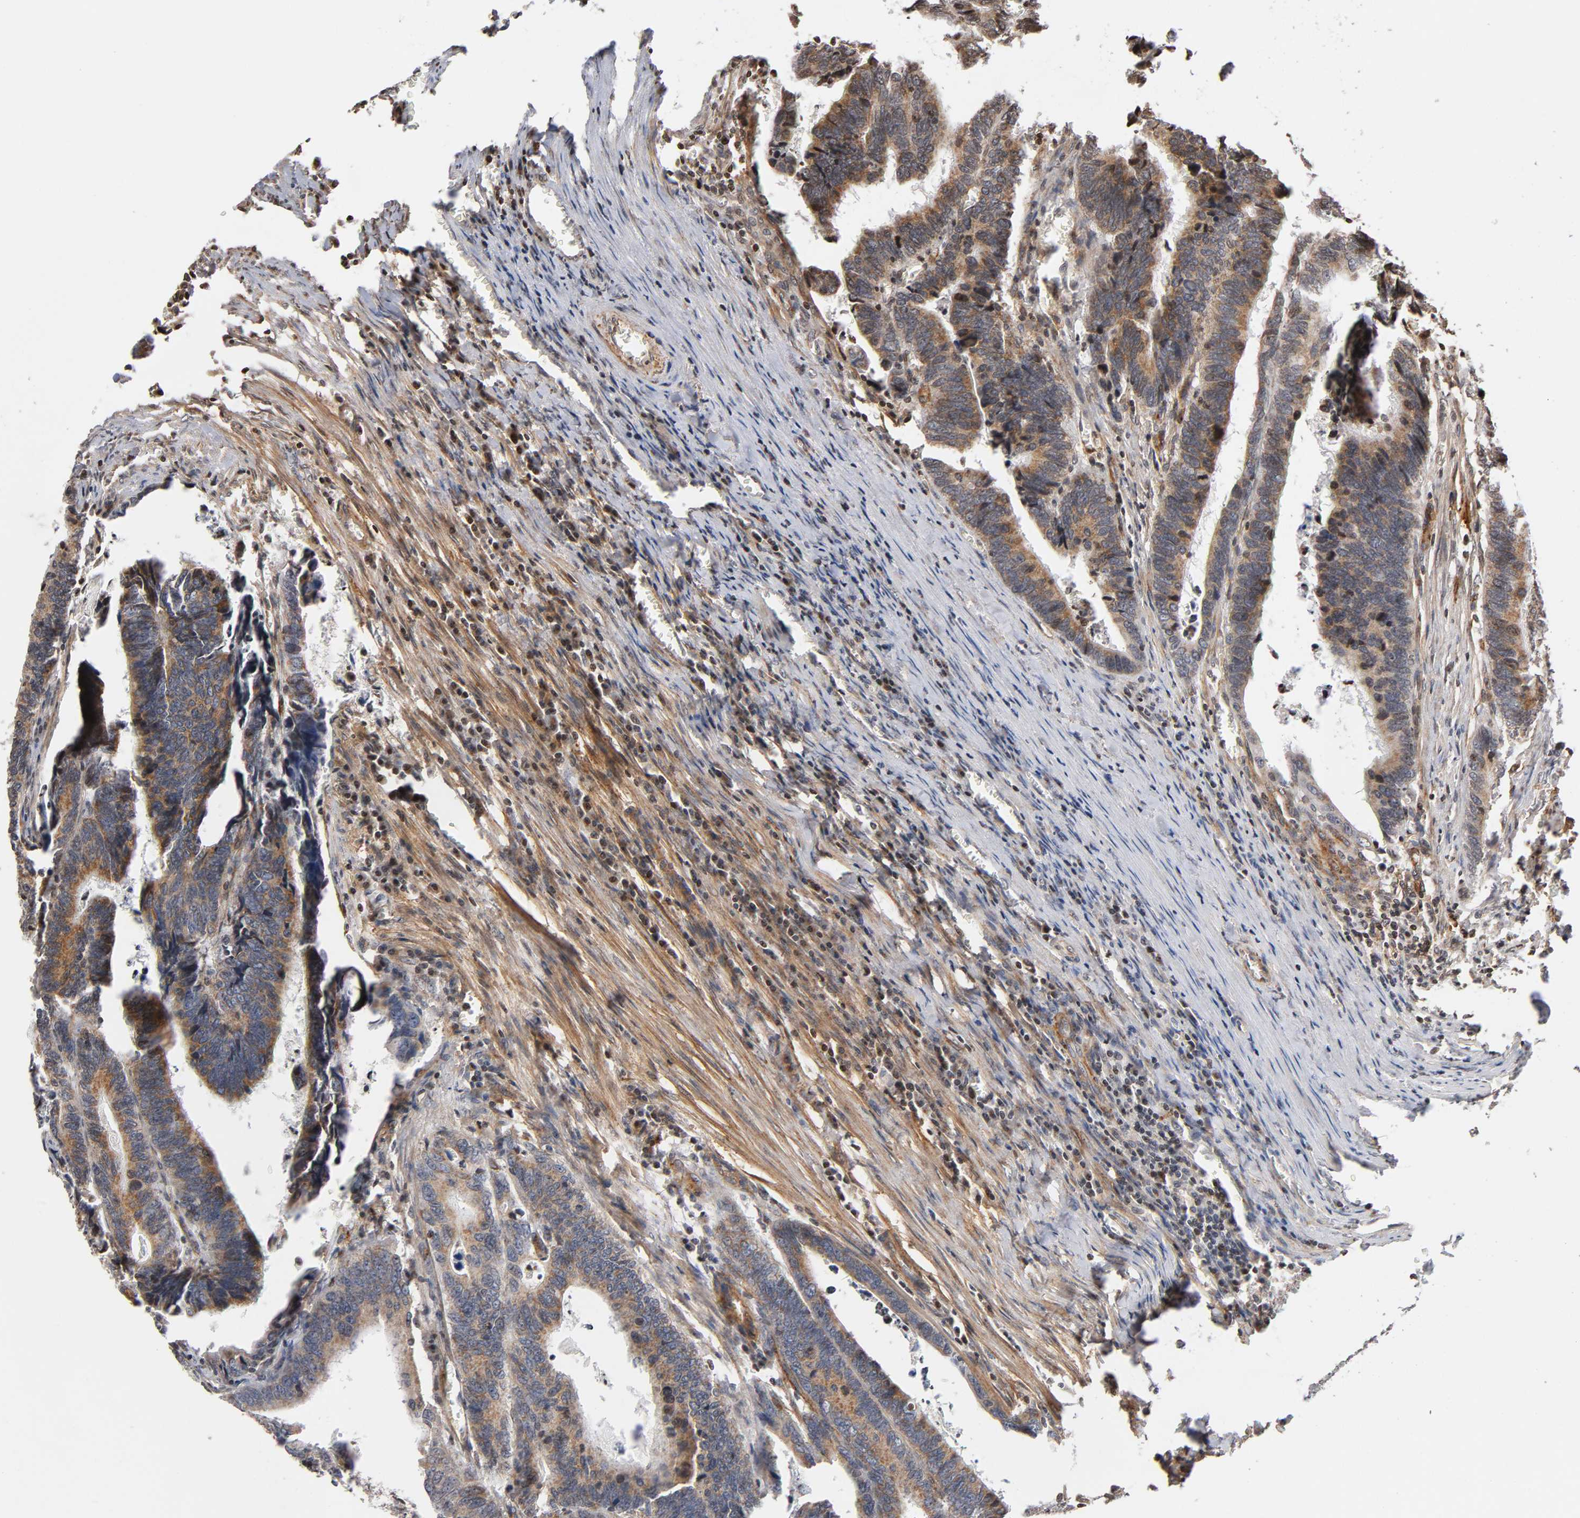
{"staining": {"intensity": "moderate", "quantity": ">75%", "location": "cytoplasmic/membranous"}, "tissue": "colorectal cancer", "cell_type": "Tumor cells", "image_type": "cancer", "snomed": [{"axis": "morphology", "description": "Adenocarcinoma, NOS"}, {"axis": "topography", "description": "Colon"}], "caption": "IHC (DAB (3,3'-diaminobenzidine)) staining of human colorectal cancer reveals moderate cytoplasmic/membranous protein expression in approximately >75% of tumor cells. The staining was performed using DAB (3,3'-diaminobenzidine) to visualize the protein expression in brown, while the nuclei were stained in blue with hematoxylin (Magnification: 20x).", "gene": "ITGAV", "patient": {"sex": "male", "age": 72}}